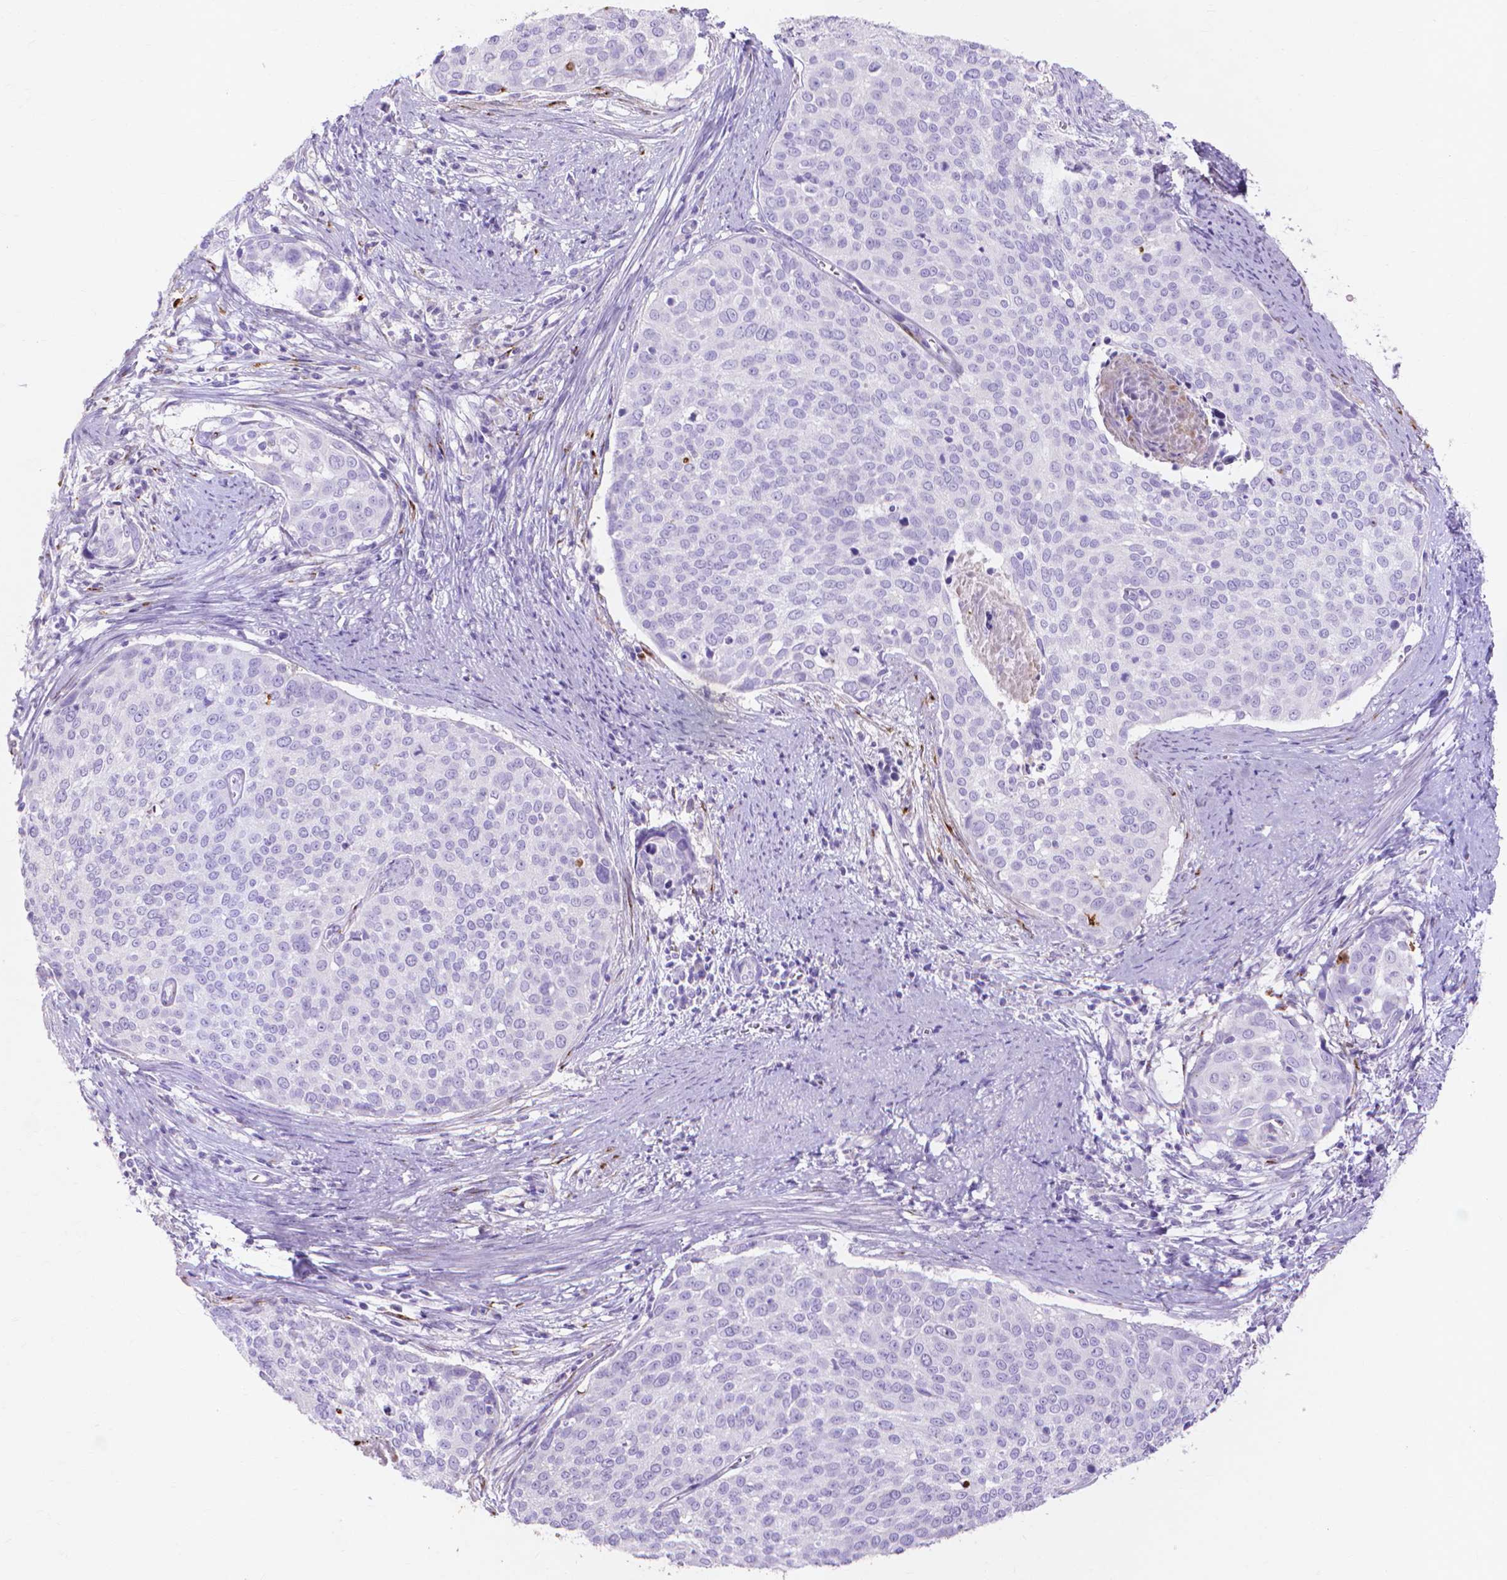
{"staining": {"intensity": "negative", "quantity": "none", "location": "none"}, "tissue": "cervical cancer", "cell_type": "Tumor cells", "image_type": "cancer", "snomed": [{"axis": "morphology", "description": "Squamous cell carcinoma, NOS"}, {"axis": "topography", "description": "Cervix"}], "caption": "High magnification brightfield microscopy of squamous cell carcinoma (cervical) stained with DAB (brown) and counterstained with hematoxylin (blue): tumor cells show no significant positivity.", "gene": "MMP11", "patient": {"sex": "female", "age": 39}}